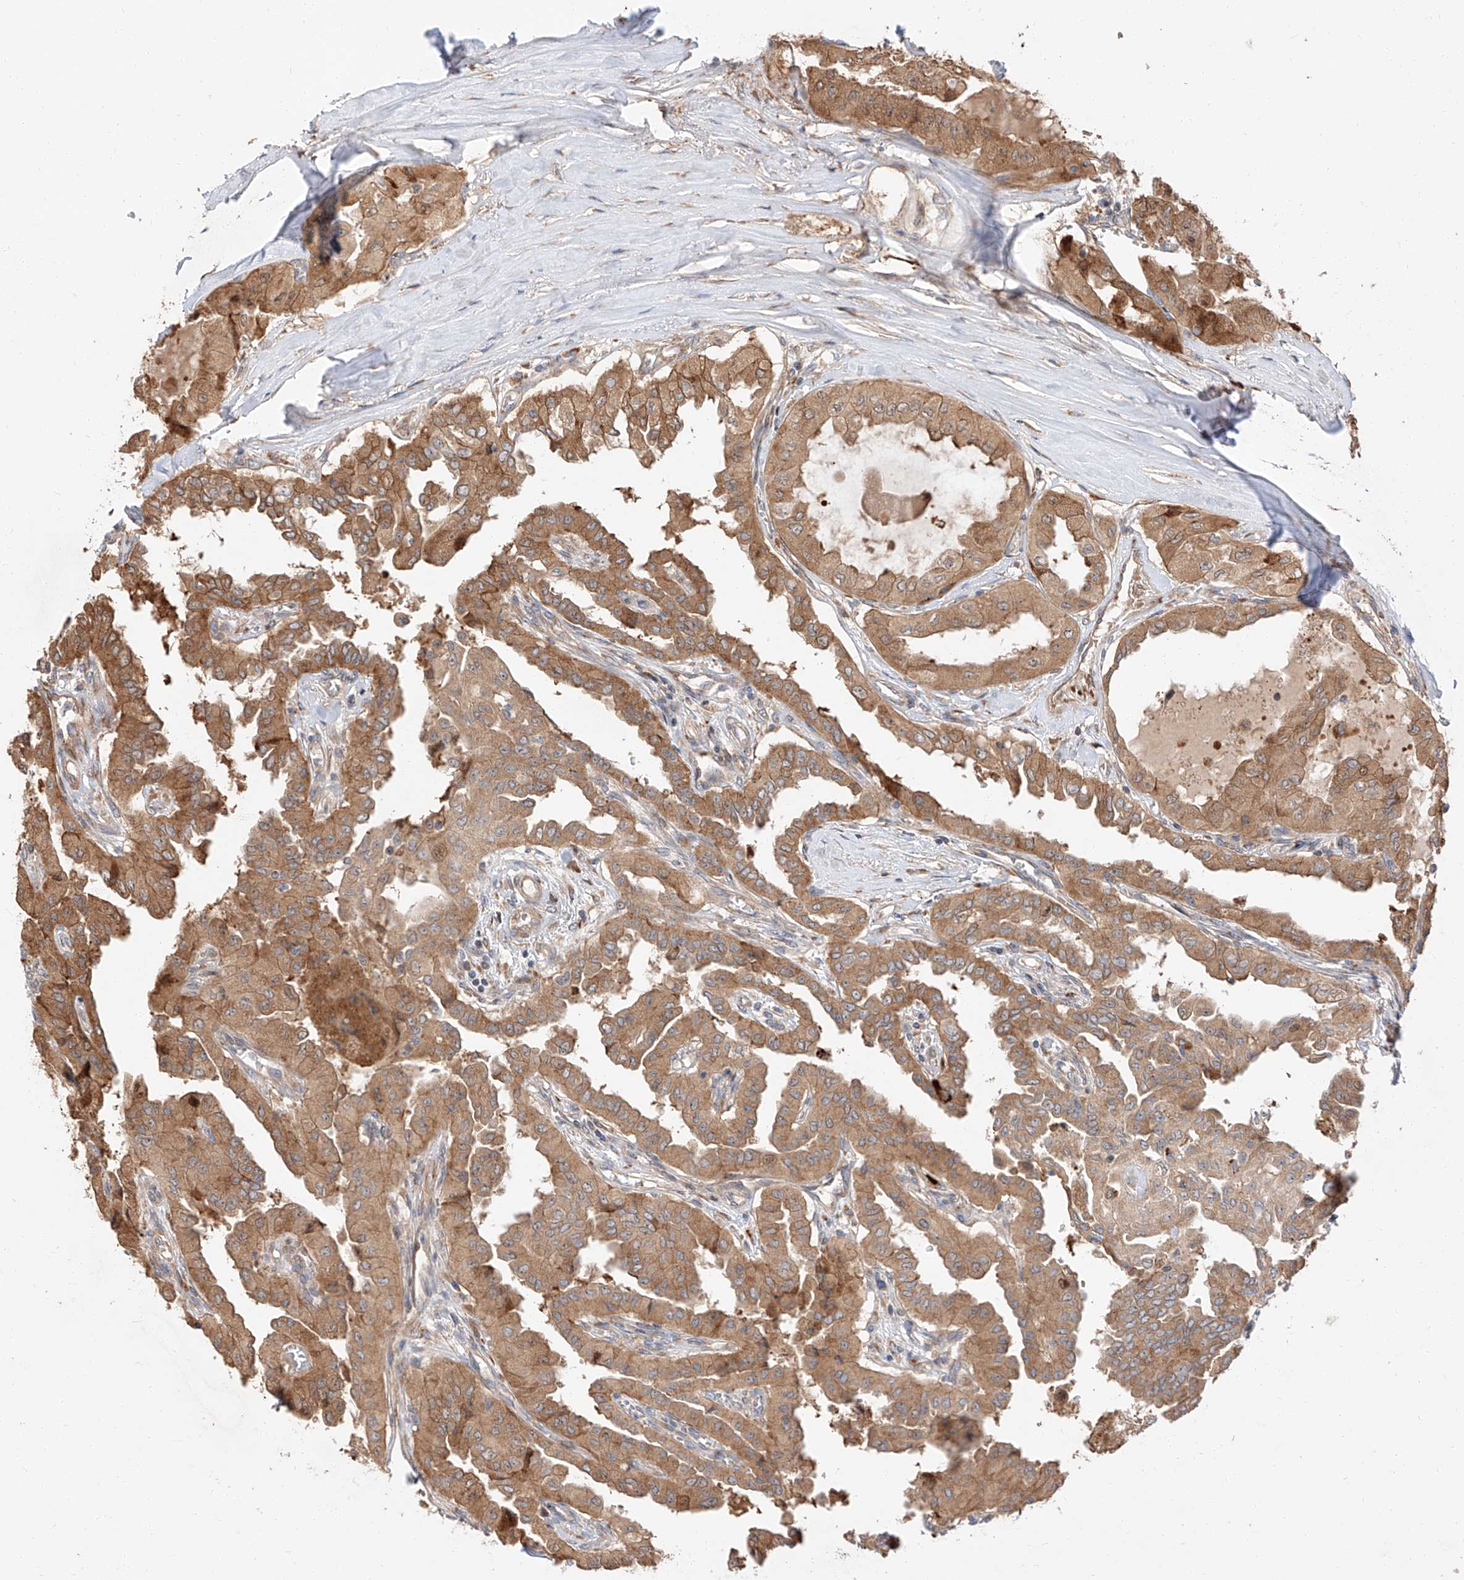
{"staining": {"intensity": "moderate", "quantity": ">75%", "location": "cytoplasmic/membranous"}, "tissue": "thyroid cancer", "cell_type": "Tumor cells", "image_type": "cancer", "snomed": [{"axis": "morphology", "description": "Papillary adenocarcinoma, NOS"}, {"axis": "topography", "description": "Thyroid gland"}], "caption": "IHC micrograph of human thyroid cancer stained for a protein (brown), which reveals medium levels of moderate cytoplasmic/membranous staining in about >75% of tumor cells.", "gene": "DIRAS3", "patient": {"sex": "female", "age": 59}}